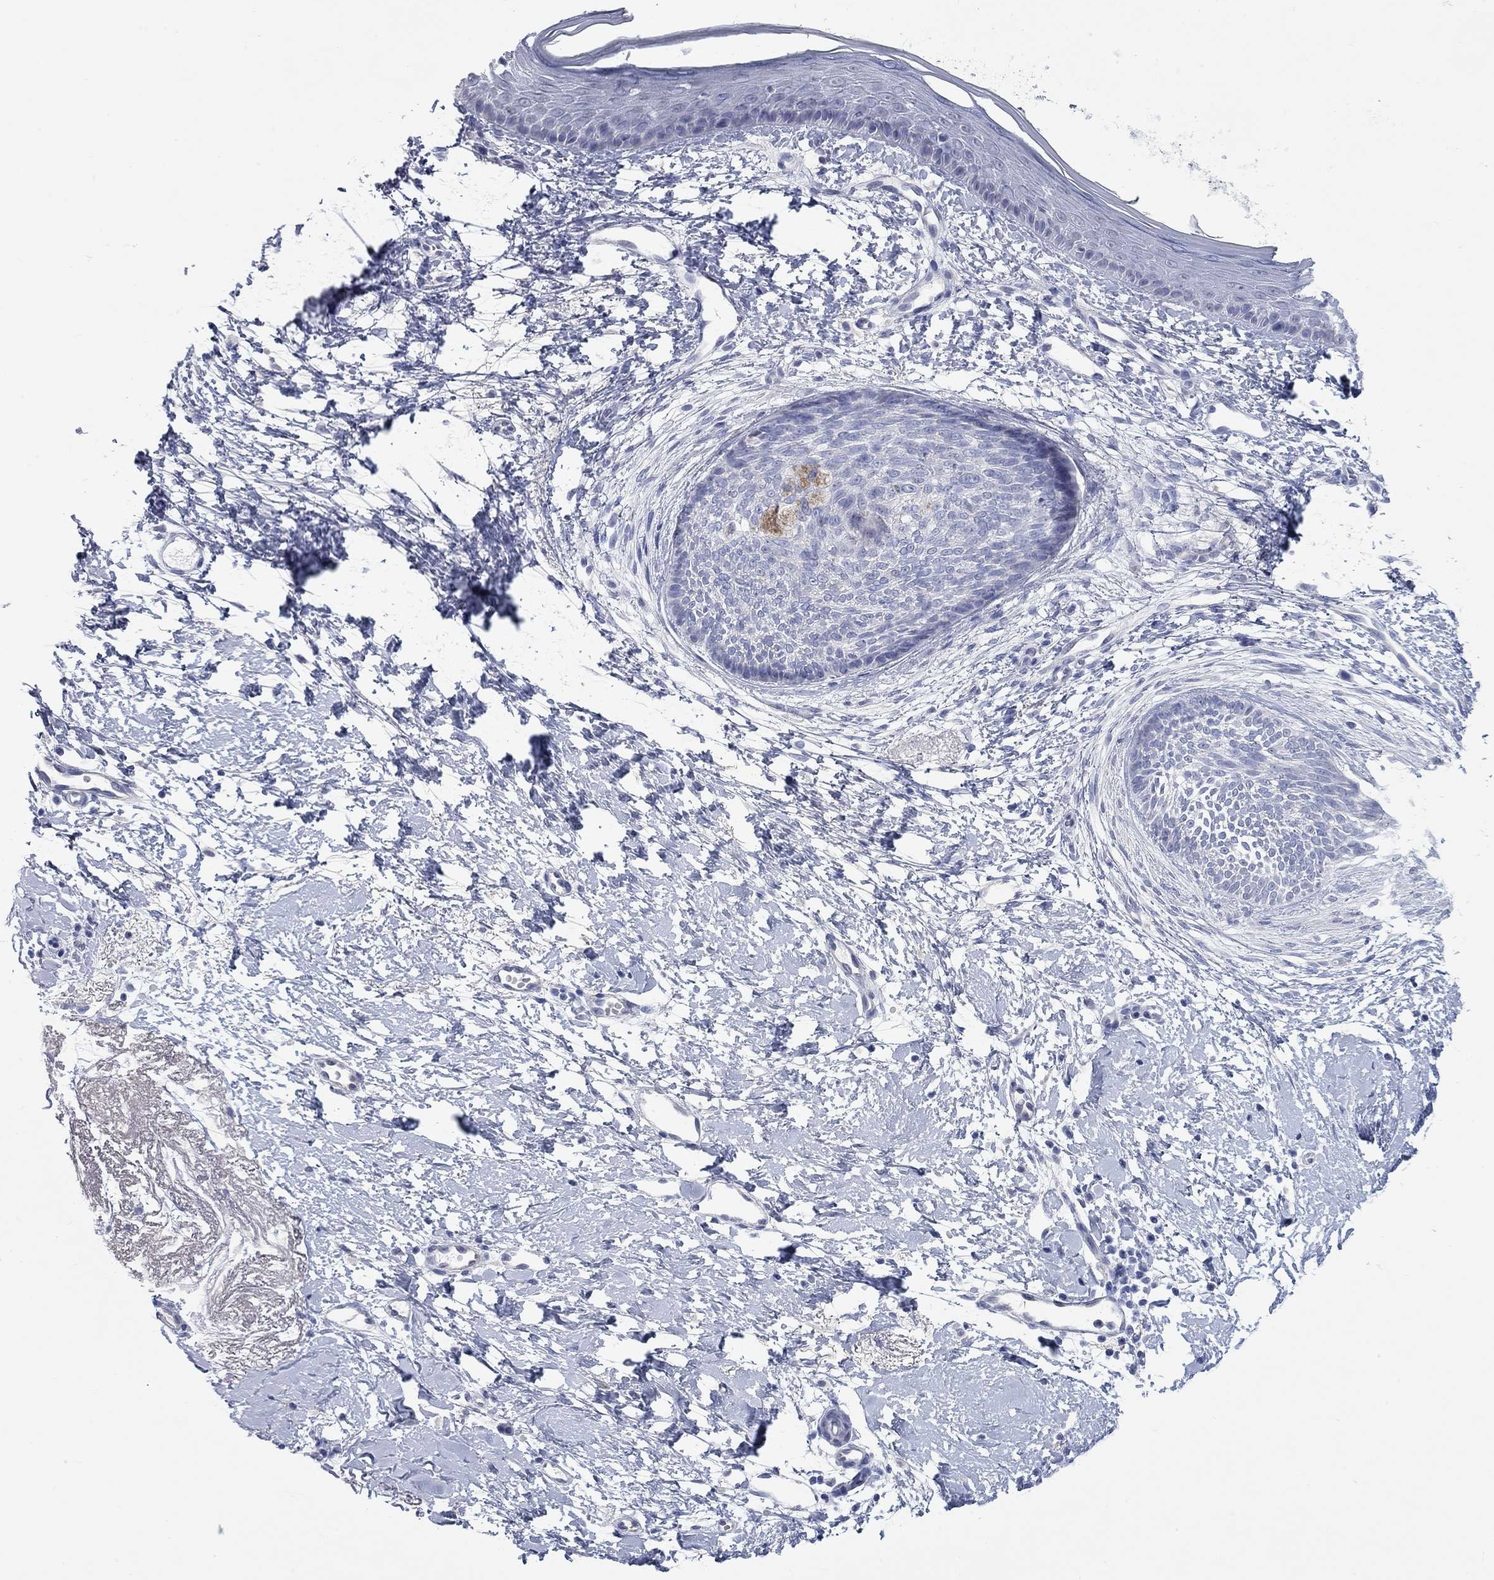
{"staining": {"intensity": "negative", "quantity": "none", "location": "none"}, "tissue": "skin cancer", "cell_type": "Tumor cells", "image_type": "cancer", "snomed": [{"axis": "morphology", "description": "Normal tissue, NOS"}, {"axis": "morphology", "description": "Basal cell carcinoma"}, {"axis": "topography", "description": "Skin"}], "caption": "DAB (3,3'-diaminobenzidine) immunohistochemical staining of skin cancer demonstrates no significant expression in tumor cells.", "gene": "WASF3", "patient": {"sex": "male", "age": 84}}